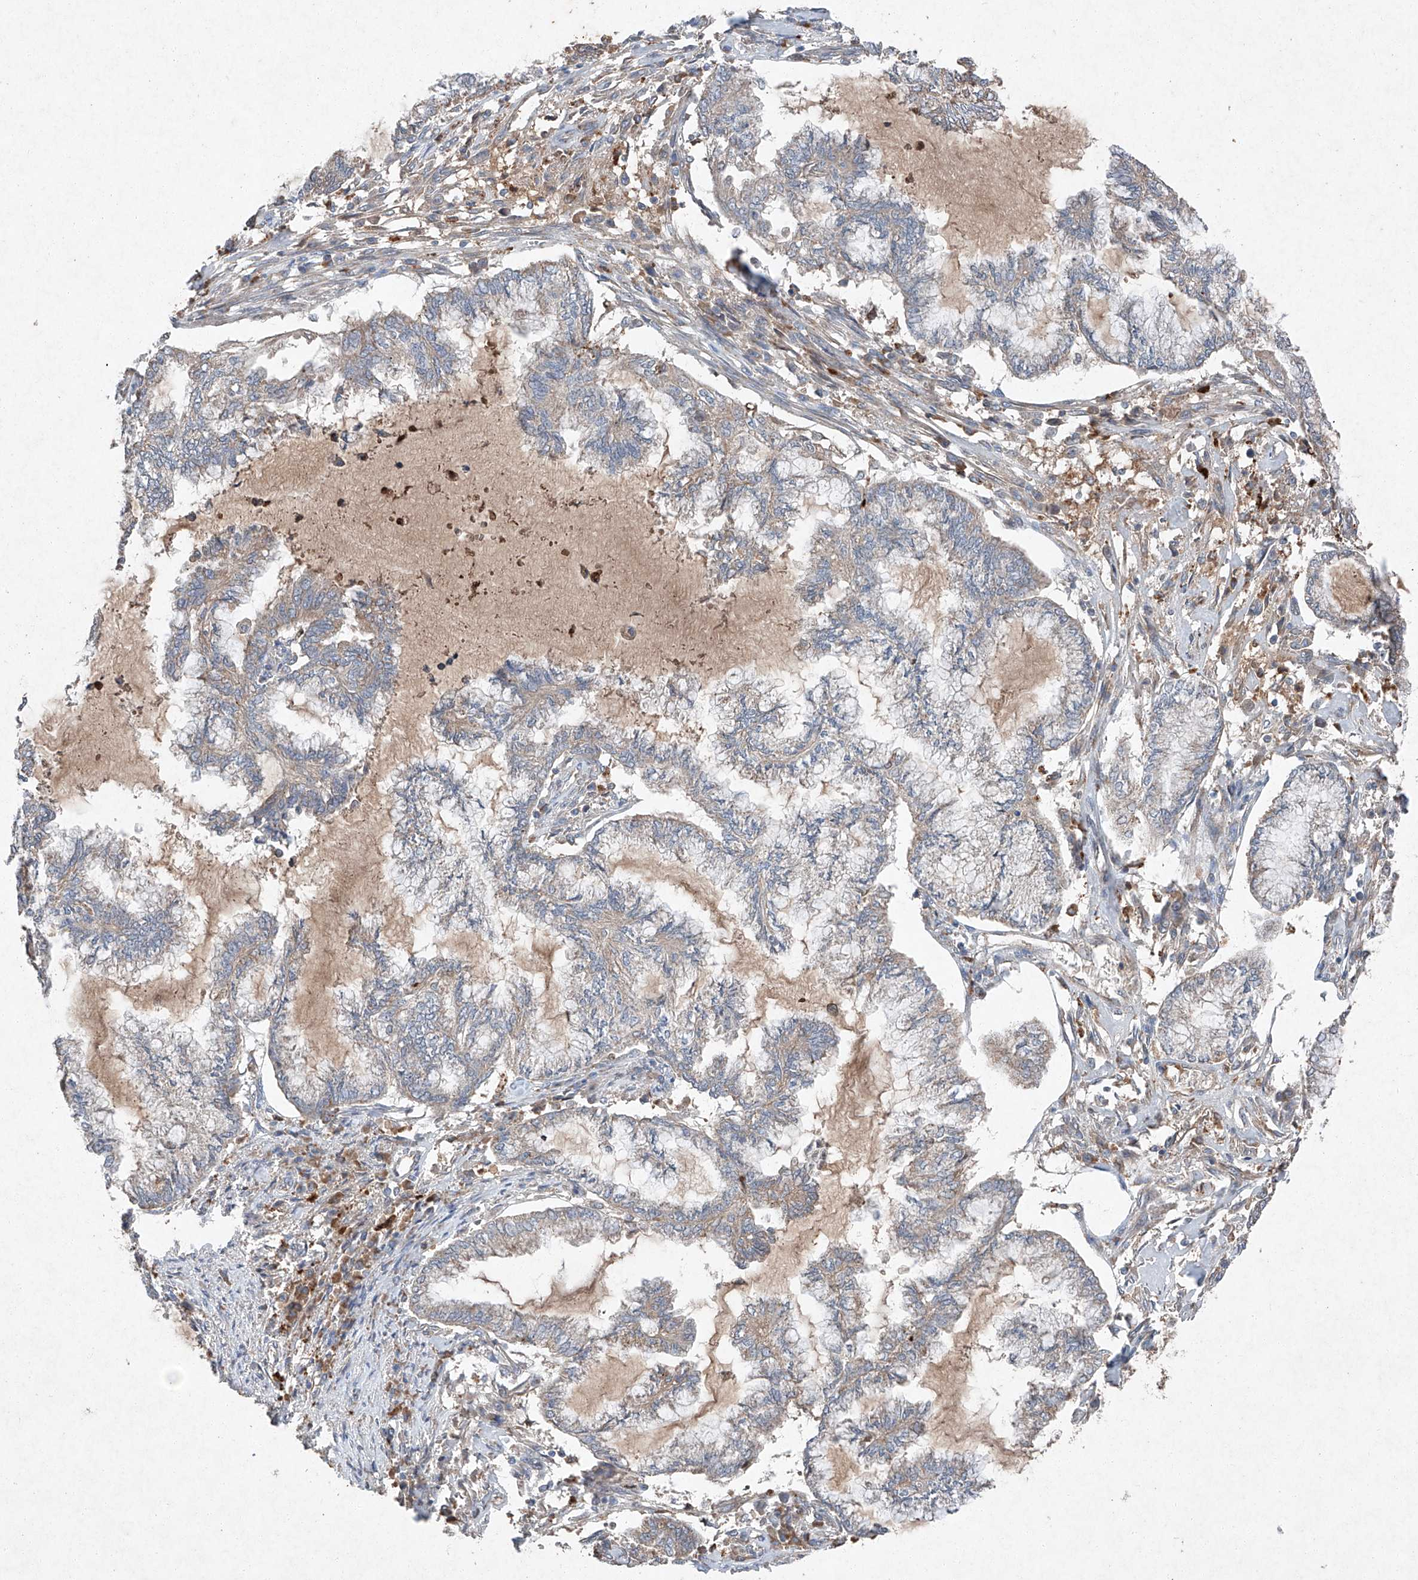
{"staining": {"intensity": "negative", "quantity": "none", "location": "none"}, "tissue": "endometrial cancer", "cell_type": "Tumor cells", "image_type": "cancer", "snomed": [{"axis": "morphology", "description": "Adenocarcinoma, NOS"}, {"axis": "topography", "description": "Endometrium"}], "caption": "This is a image of immunohistochemistry staining of endometrial cancer, which shows no positivity in tumor cells.", "gene": "RUSC1", "patient": {"sex": "female", "age": 86}}